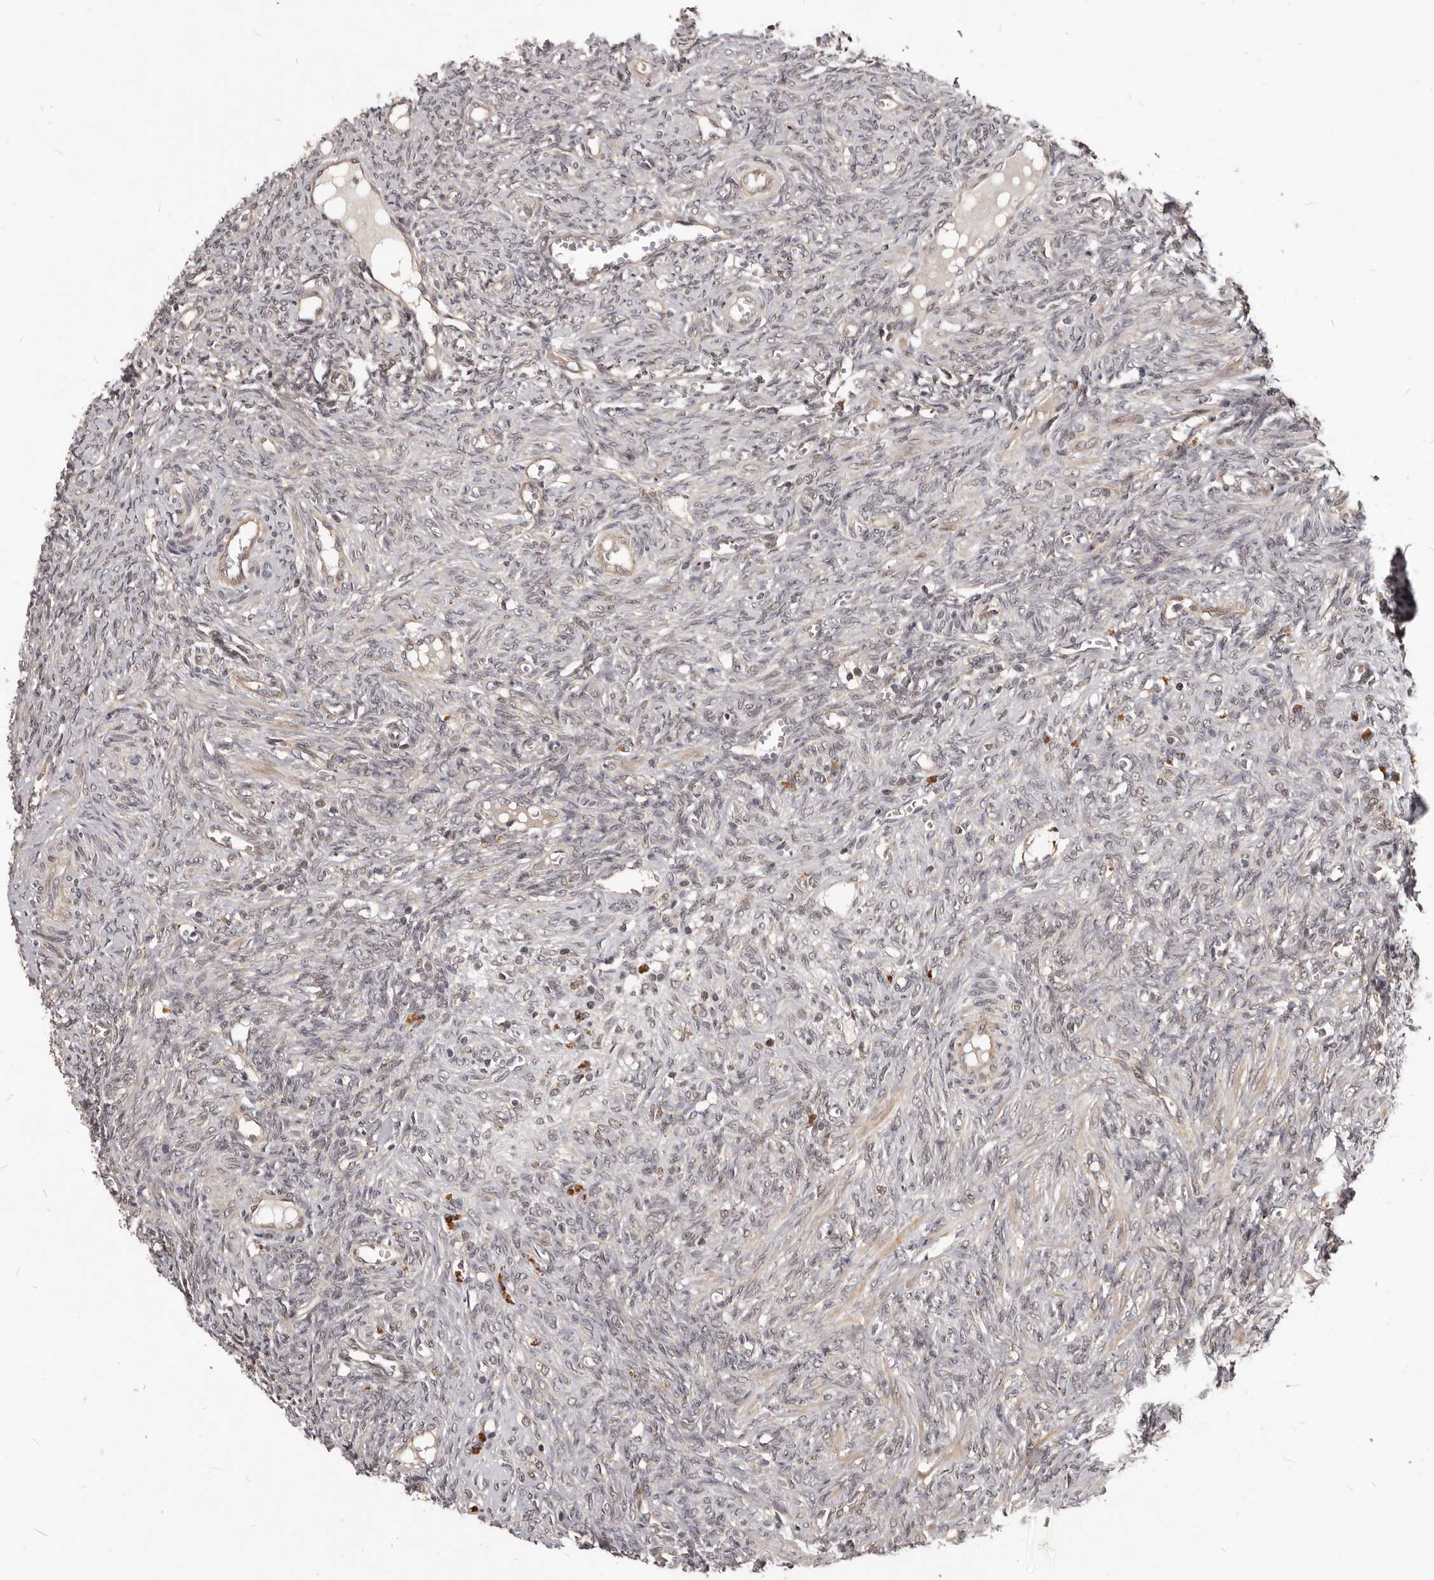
{"staining": {"intensity": "weak", "quantity": "<25%", "location": "nuclear"}, "tissue": "ovary", "cell_type": "Ovarian stroma cells", "image_type": "normal", "snomed": [{"axis": "morphology", "description": "Normal tissue, NOS"}, {"axis": "topography", "description": "Ovary"}], "caption": "This histopathology image is of unremarkable ovary stained with immunohistochemistry to label a protein in brown with the nuclei are counter-stained blue. There is no staining in ovarian stroma cells.", "gene": "GABPB2", "patient": {"sex": "female", "age": 41}}